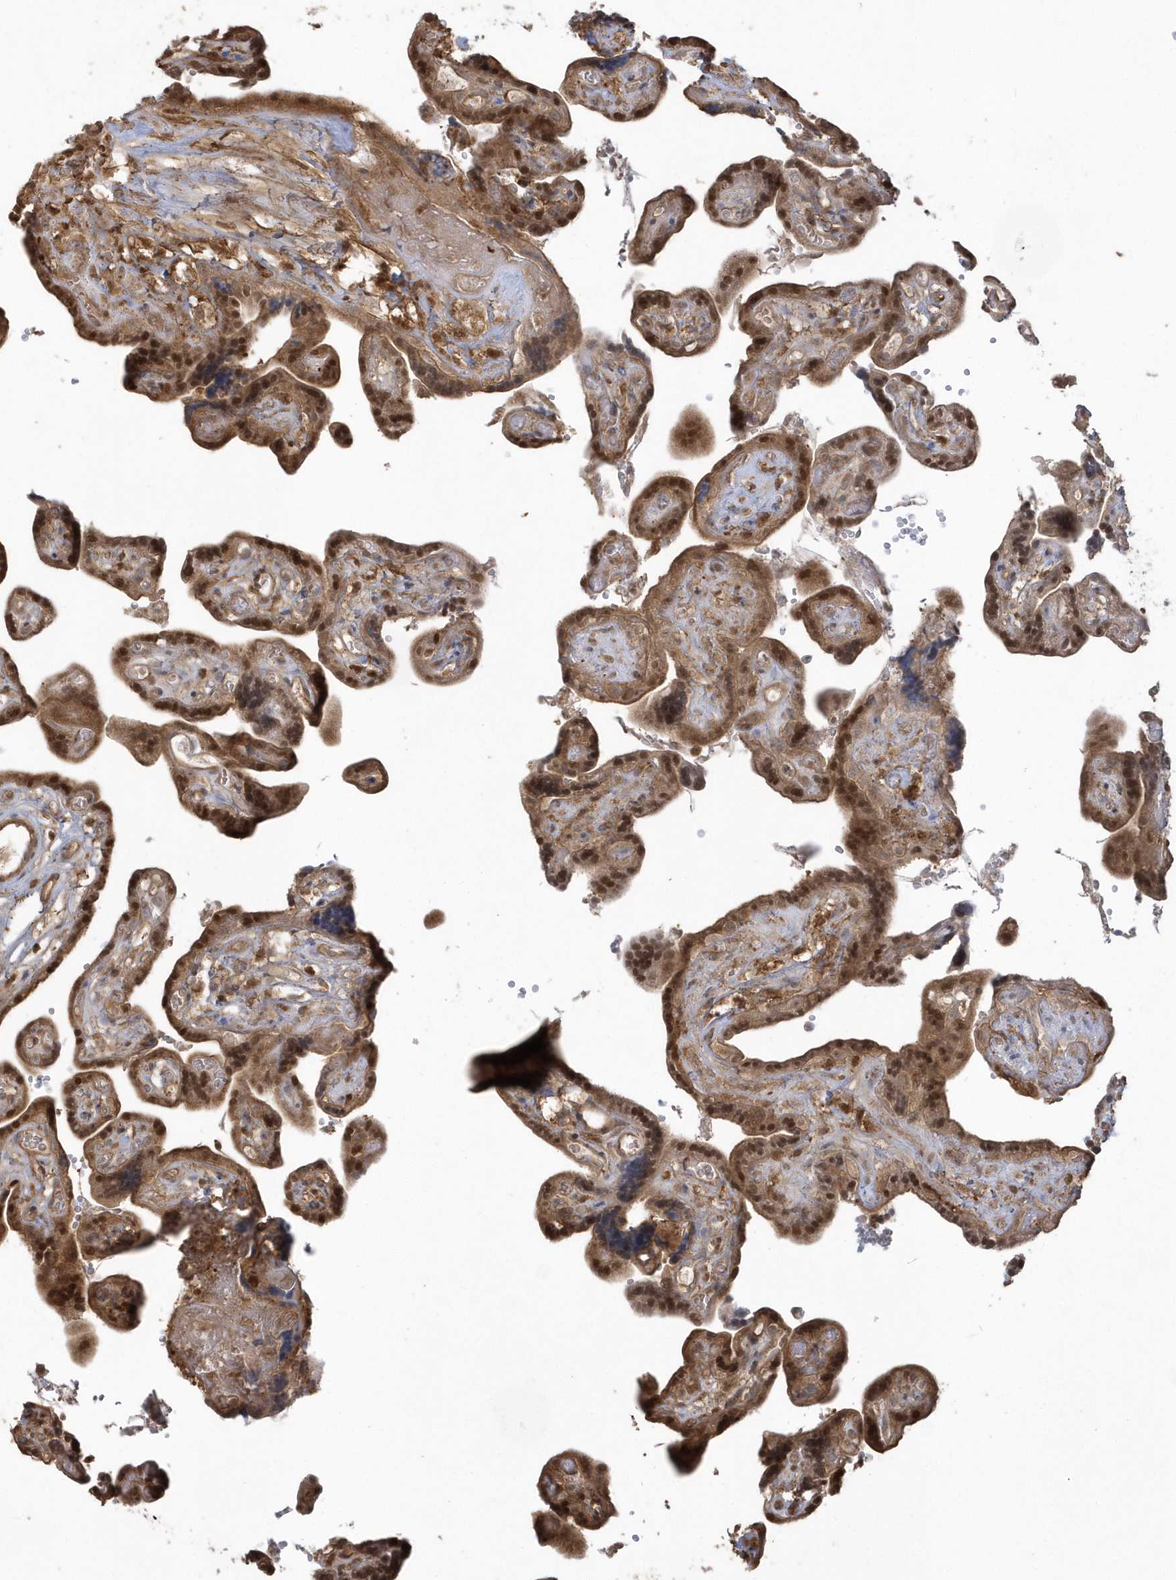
{"staining": {"intensity": "strong", "quantity": ">75%", "location": "cytoplasmic/membranous,nuclear"}, "tissue": "placenta", "cell_type": "Decidual cells", "image_type": "normal", "snomed": [{"axis": "morphology", "description": "Normal tissue, NOS"}, {"axis": "topography", "description": "Placenta"}], "caption": "The photomicrograph exhibits a brown stain indicating the presence of a protein in the cytoplasmic/membranous,nuclear of decidual cells in placenta. The protein is stained brown, and the nuclei are stained in blue (DAB (3,3'-diaminobenzidine) IHC with brightfield microscopy, high magnification).", "gene": "HNMT", "patient": {"sex": "female", "age": 30}}